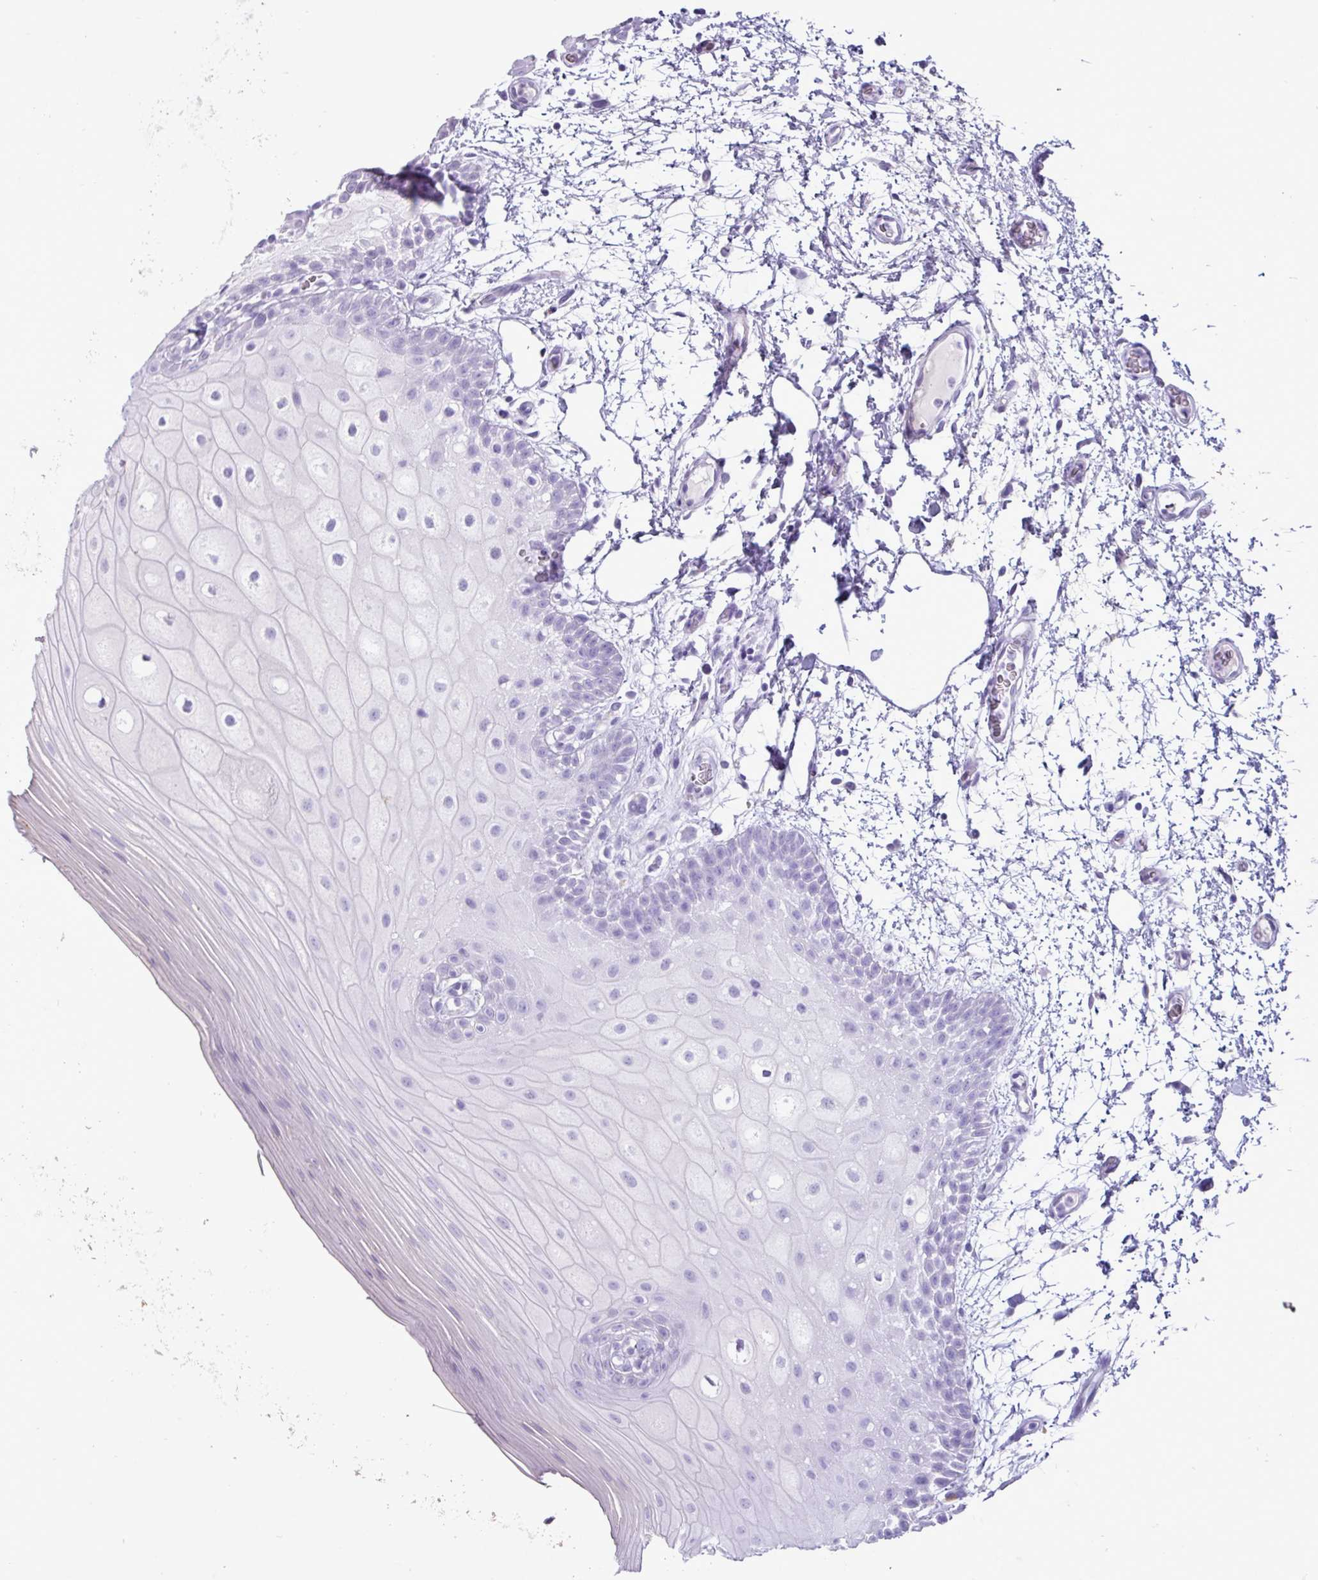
{"staining": {"intensity": "negative", "quantity": "none", "location": "none"}, "tissue": "oral mucosa", "cell_type": "Squamous epithelial cells", "image_type": "normal", "snomed": [{"axis": "morphology", "description": "Normal tissue, NOS"}, {"axis": "morphology", "description": "Squamous cell carcinoma, NOS"}, {"axis": "topography", "description": "Oral tissue"}, {"axis": "topography", "description": "Tounge, NOS"}, {"axis": "topography", "description": "Head-Neck"}], "caption": "Immunohistochemistry micrograph of unremarkable human oral mucosa stained for a protein (brown), which exhibits no staining in squamous epithelial cells.", "gene": "AGO3", "patient": {"sex": "male", "age": 76}}